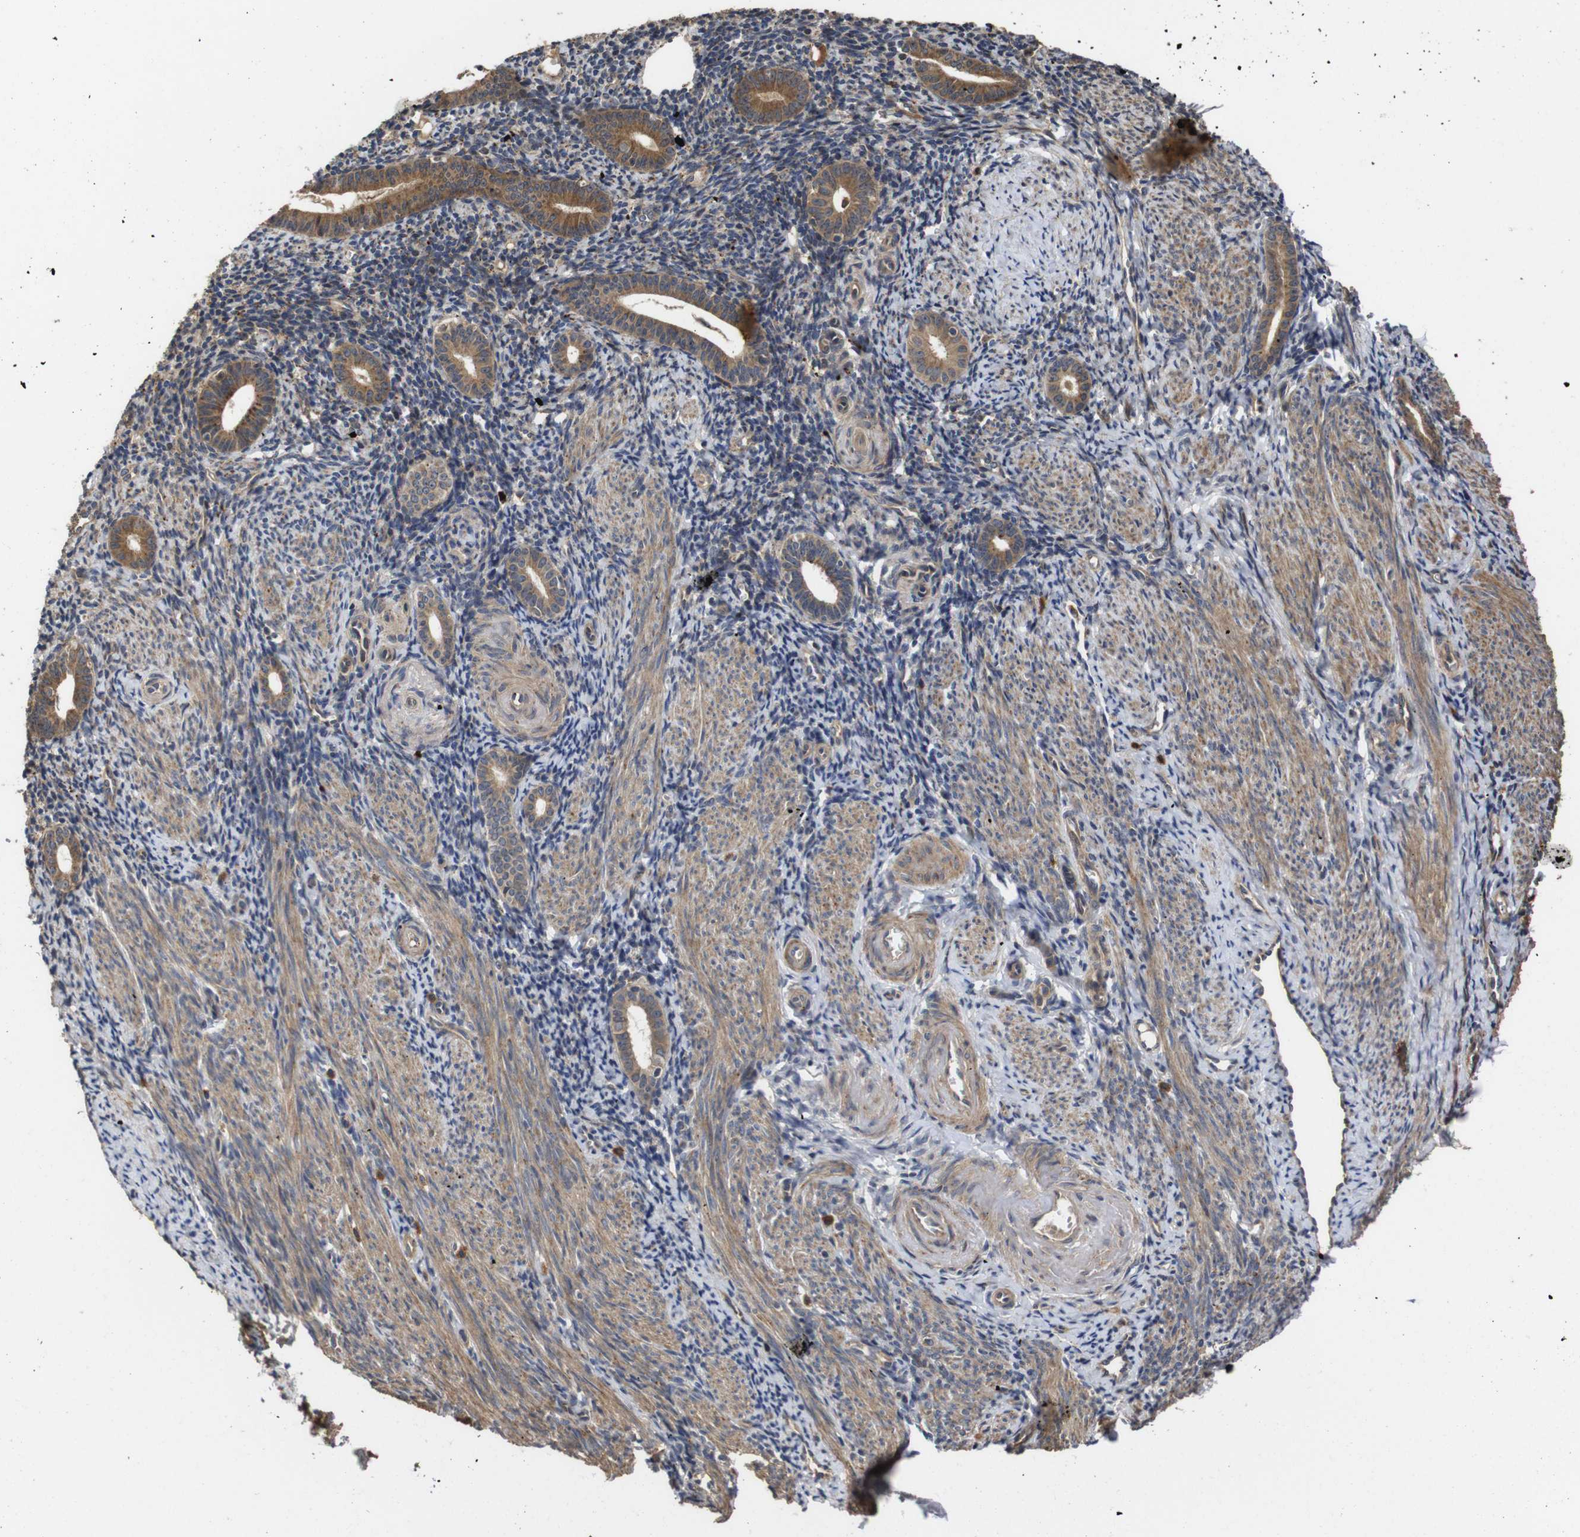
{"staining": {"intensity": "moderate", "quantity": "<25%", "location": "cytoplasmic/membranous"}, "tissue": "endometrium", "cell_type": "Cells in endometrial stroma", "image_type": "normal", "snomed": [{"axis": "morphology", "description": "Normal tissue, NOS"}, {"axis": "topography", "description": "Endometrium"}], "caption": "High-power microscopy captured an IHC photomicrograph of unremarkable endometrium, revealing moderate cytoplasmic/membranous expression in about <25% of cells in endometrial stroma.", "gene": "PTPN14", "patient": {"sex": "female", "age": 50}}